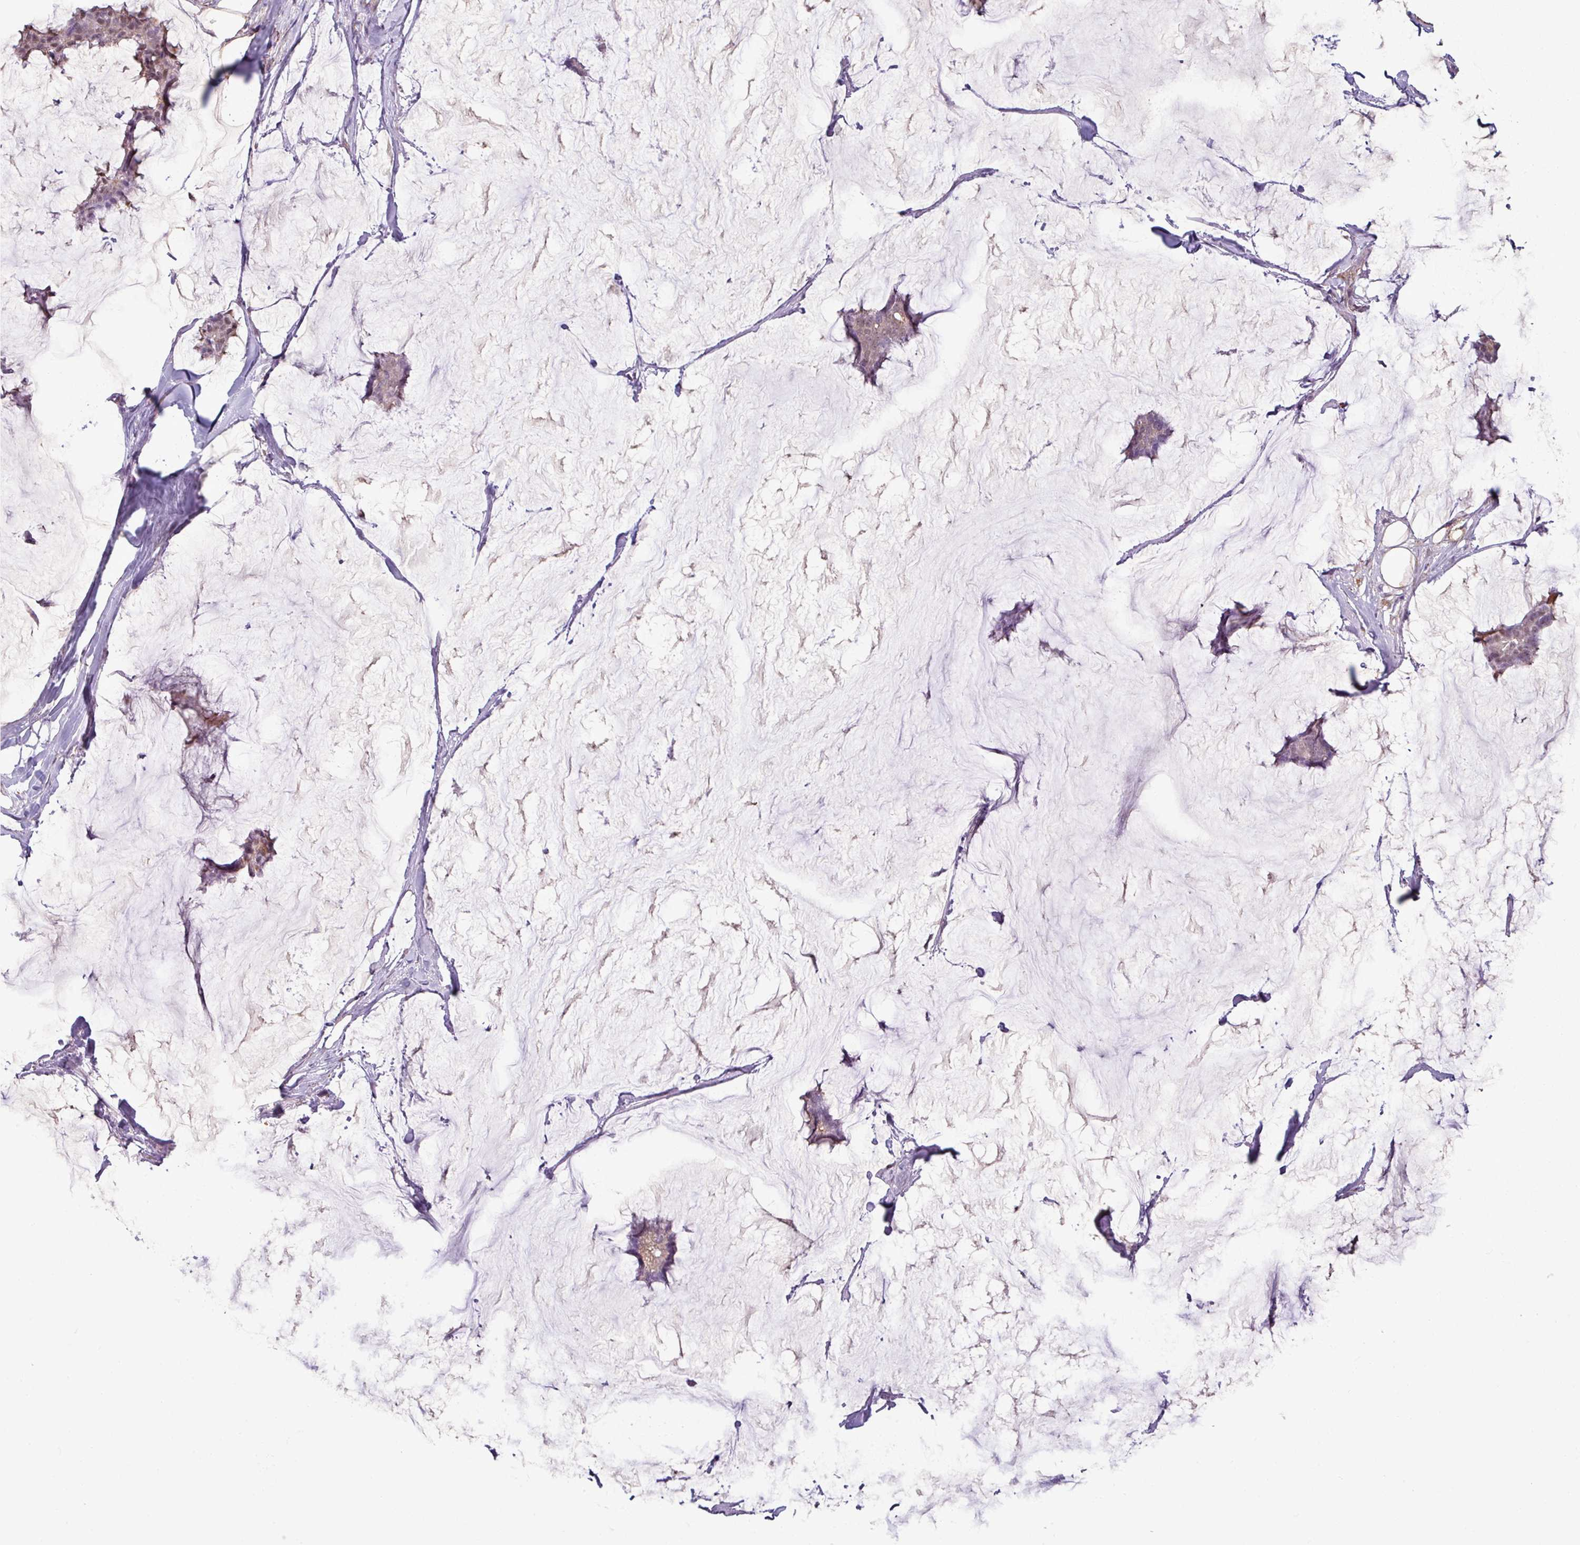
{"staining": {"intensity": "weak", "quantity": "<25%", "location": "cytoplasmic/membranous,nuclear"}, "tissue": "breast cancer", "cell_type": "Tumor cells", "image_type": "cancer", "snomed": [{"axis": "morphology", "description": "Duct carcinoma"}, {"axis": "topography", "description": "Breast"}], "caption": "Tumor cells are negative for protein expression in human breast cancer (infiltrating ductal carcinoma).", "gene": "CCDC144A", "patient": {"sex": "female", "age": 93}}